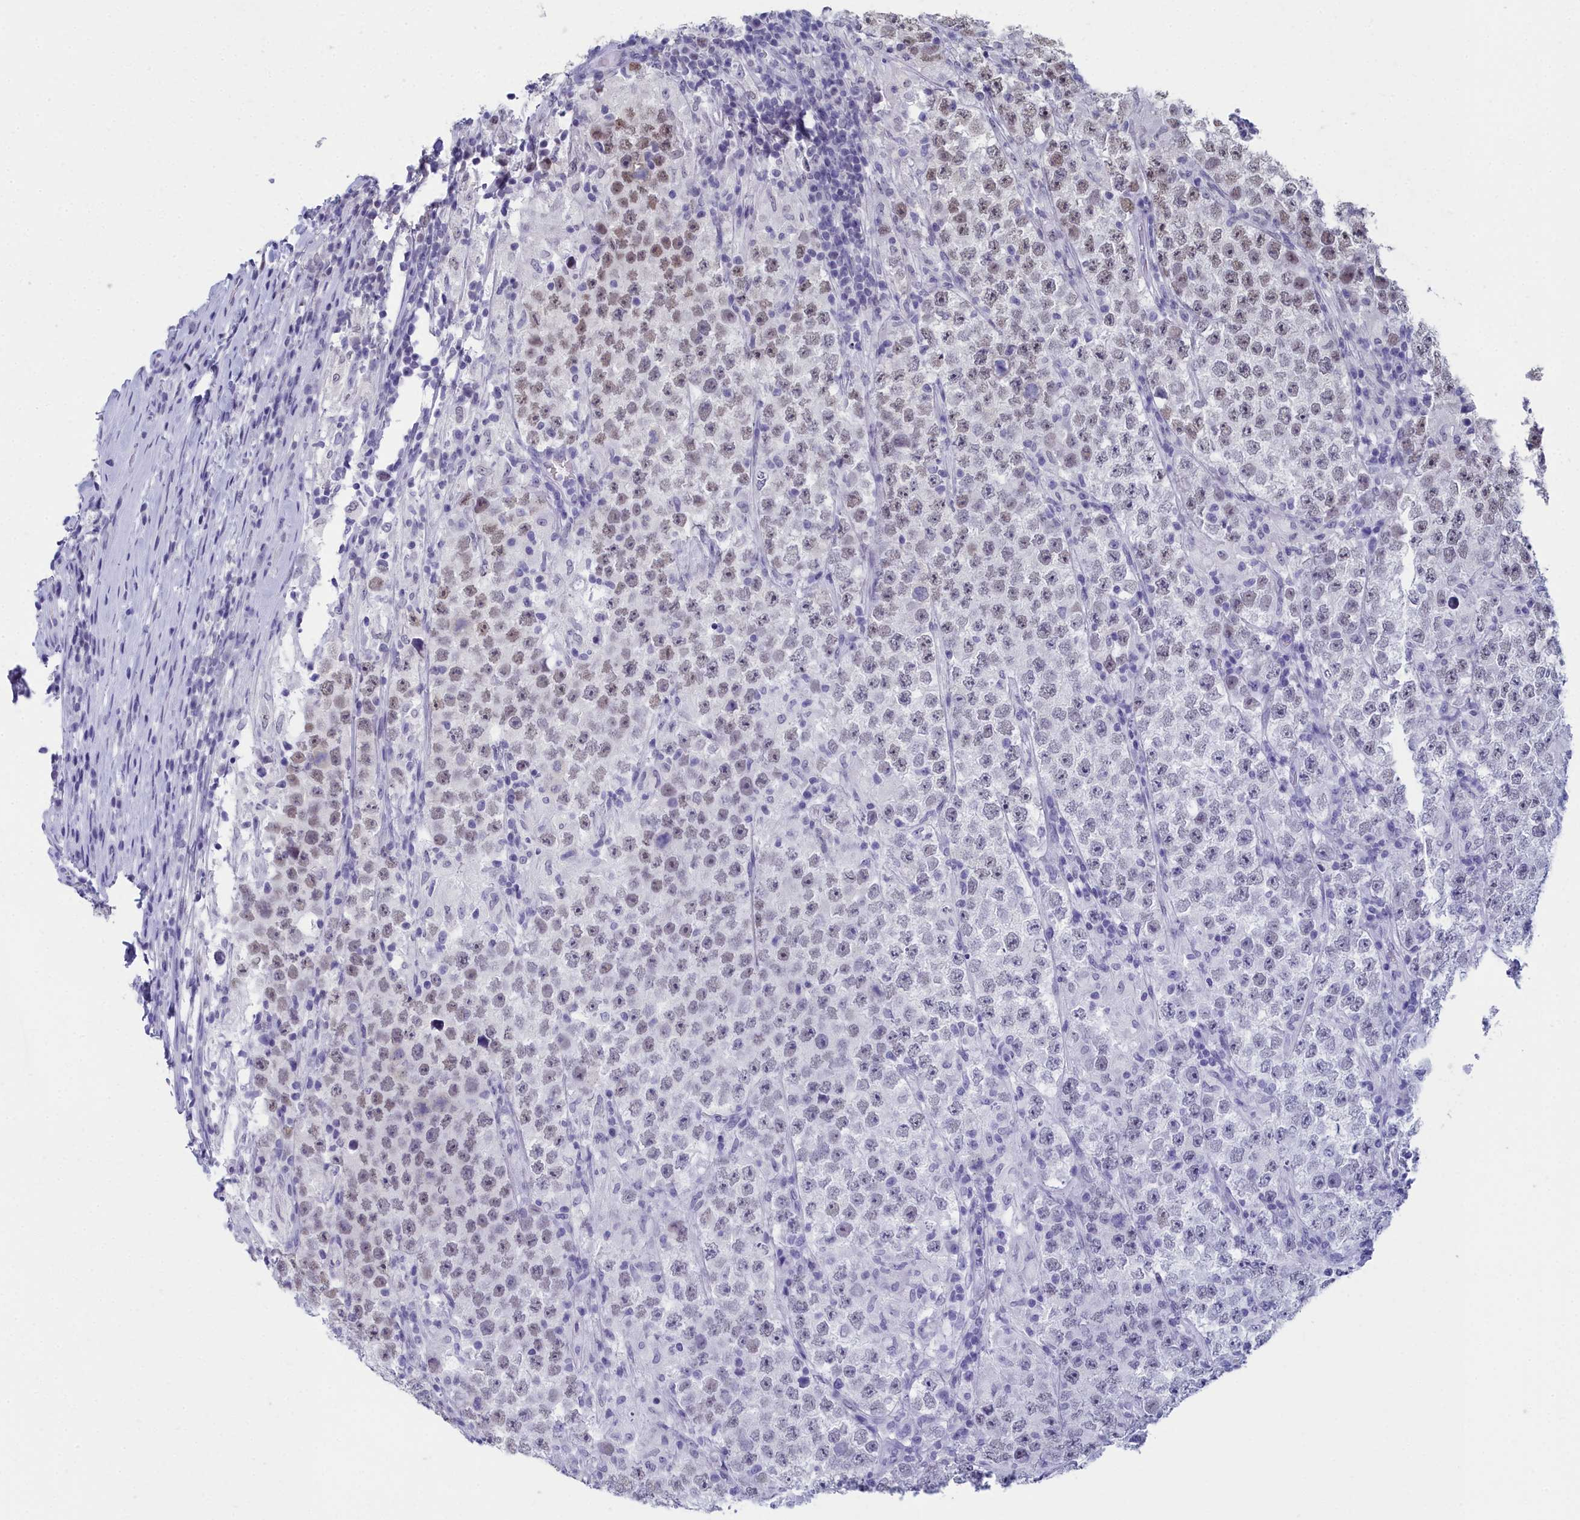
{"staining": {"intensity": "moderate", "quantity": "25%-75%", "location": "nuclear"}, "tissue": "testis cancer", "cell_type": "Tumor cells", "image_type": "cancer", "snomed": [{"axis": "morphology", "description": "Normal tissue, NOS"}, {"axis": "morphology", "description": "Urothelial carcinoma, High grade"}, {"axis": "morphology", "description": "Seminoma, NOS"}, {"axis": "morphology", "description": "Carcinoma, Embryonal, NOS"}, {"axis": "topography", "description": "Urinary bladder"}, {"axis": "topography", "description": "Testis"}], "caption": "The photomicrograph reveals a brown stain indicating the presence of a protein in the nuclear of tumor cells in testis seminoma. (DAB (3,3'-diaminobenzidine) IHC with brightfield microscopy, high magnification).", "gene": "CCDC97", "patient": {"sex": "male", "age": 41}}